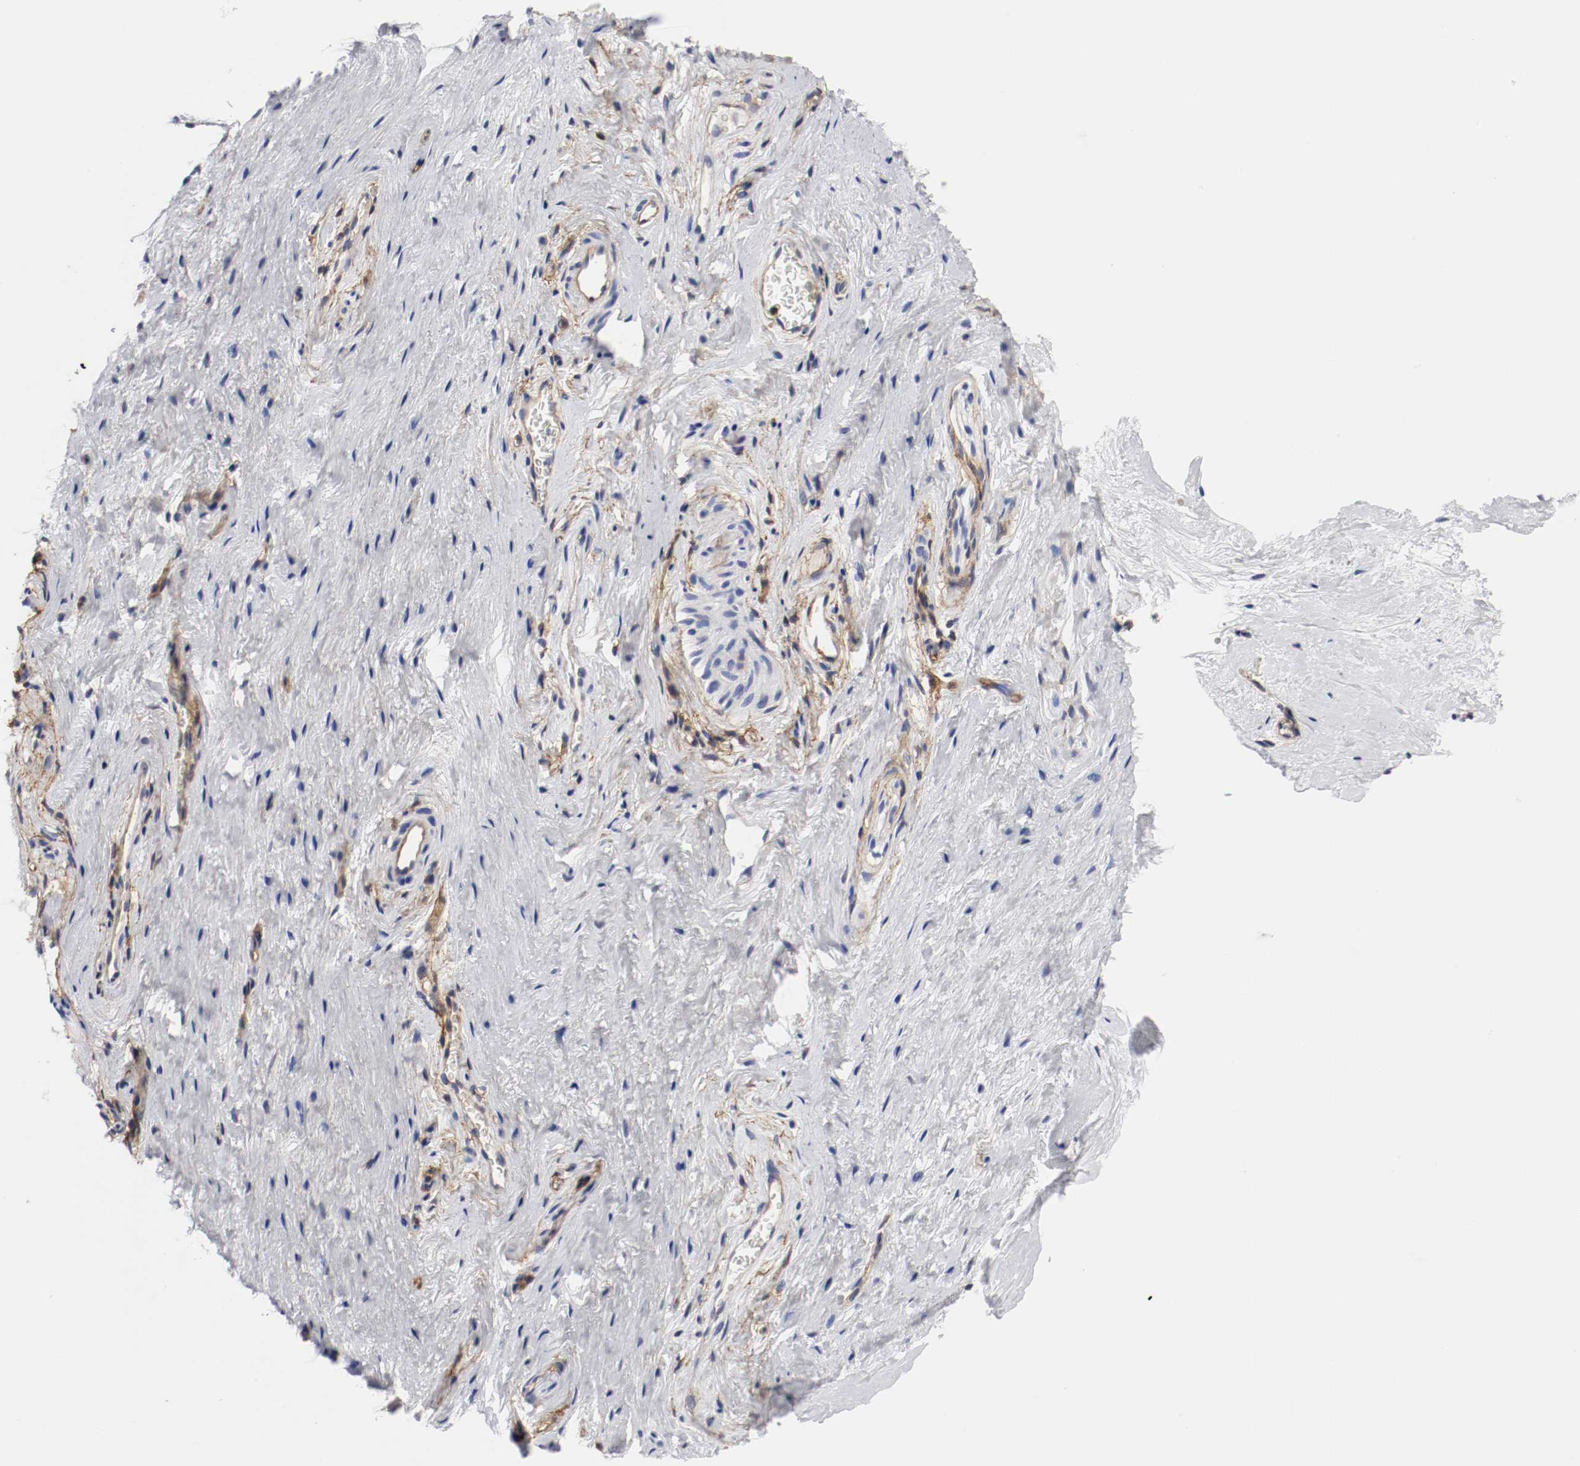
{"staining": {"intensity": "moderate", "quantity": "<25%", "location": "cytoplasmic/membranous"}, "tissue": "vagina", "cell_type": "Squamous epithelial cells", "image_type": "normal", "snomed": [{"axis": "morphology", "description": "Normal tissue, NOS"}, {"axis": "topography", "description": "Soft tissue"}, {"axis": "topography", "description": "Vagina"}], "caption": "A brown stain labels moderate cytoplasmic/membranous expression of a protein in squamous epithelial cells of benign human vagina. The protein is shown in brown color, while the nuclei are stained blue.", "gene": "IFITM1", "patient": {"sex": "female", "age": 61}}